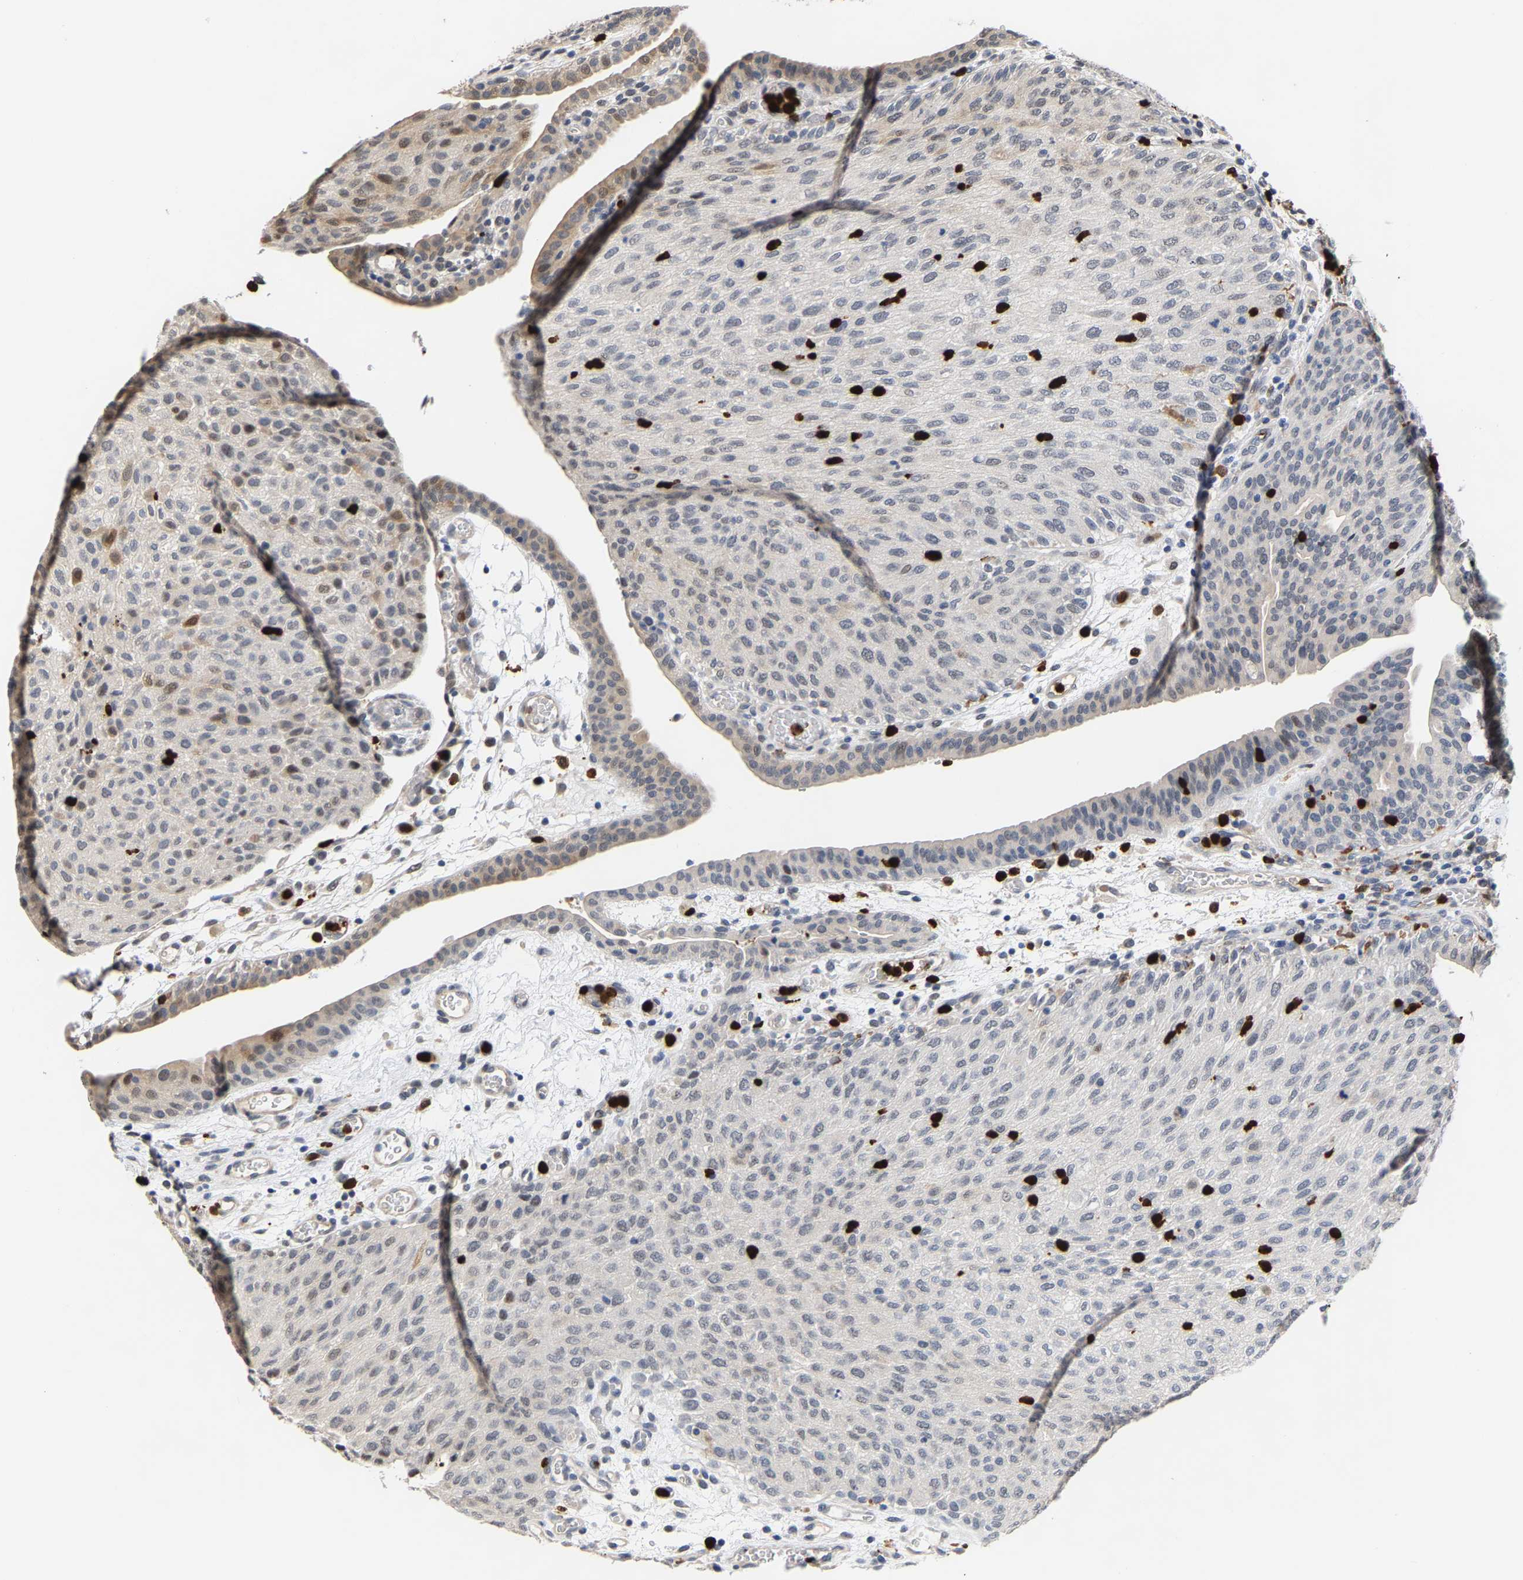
{"staining": {"intensity": "weak", "quantity": "<25%", "location": "cytoplasmic/membranous,nuclear"}, "tissue": "urothelial cancer", "cell_type": "Tumor cells", "image_type": "cancer", "snomed": [{"axis": "morphology", "description": "Urothelial carcinoma, Low grade"}, {"axis": "morphology", "description": "Urothelial carcinoma, High grade"}, {"axis": "topography", "description": "Urinary bladder"}], "caption": "This is an immunohistochemistry (IHC) photomicrograph of human urothelial carcinoma (low-grade). There is no expression in tumor cells.", "gene": "TDRD7", "patient": {"sex": "male", "age": 35}}